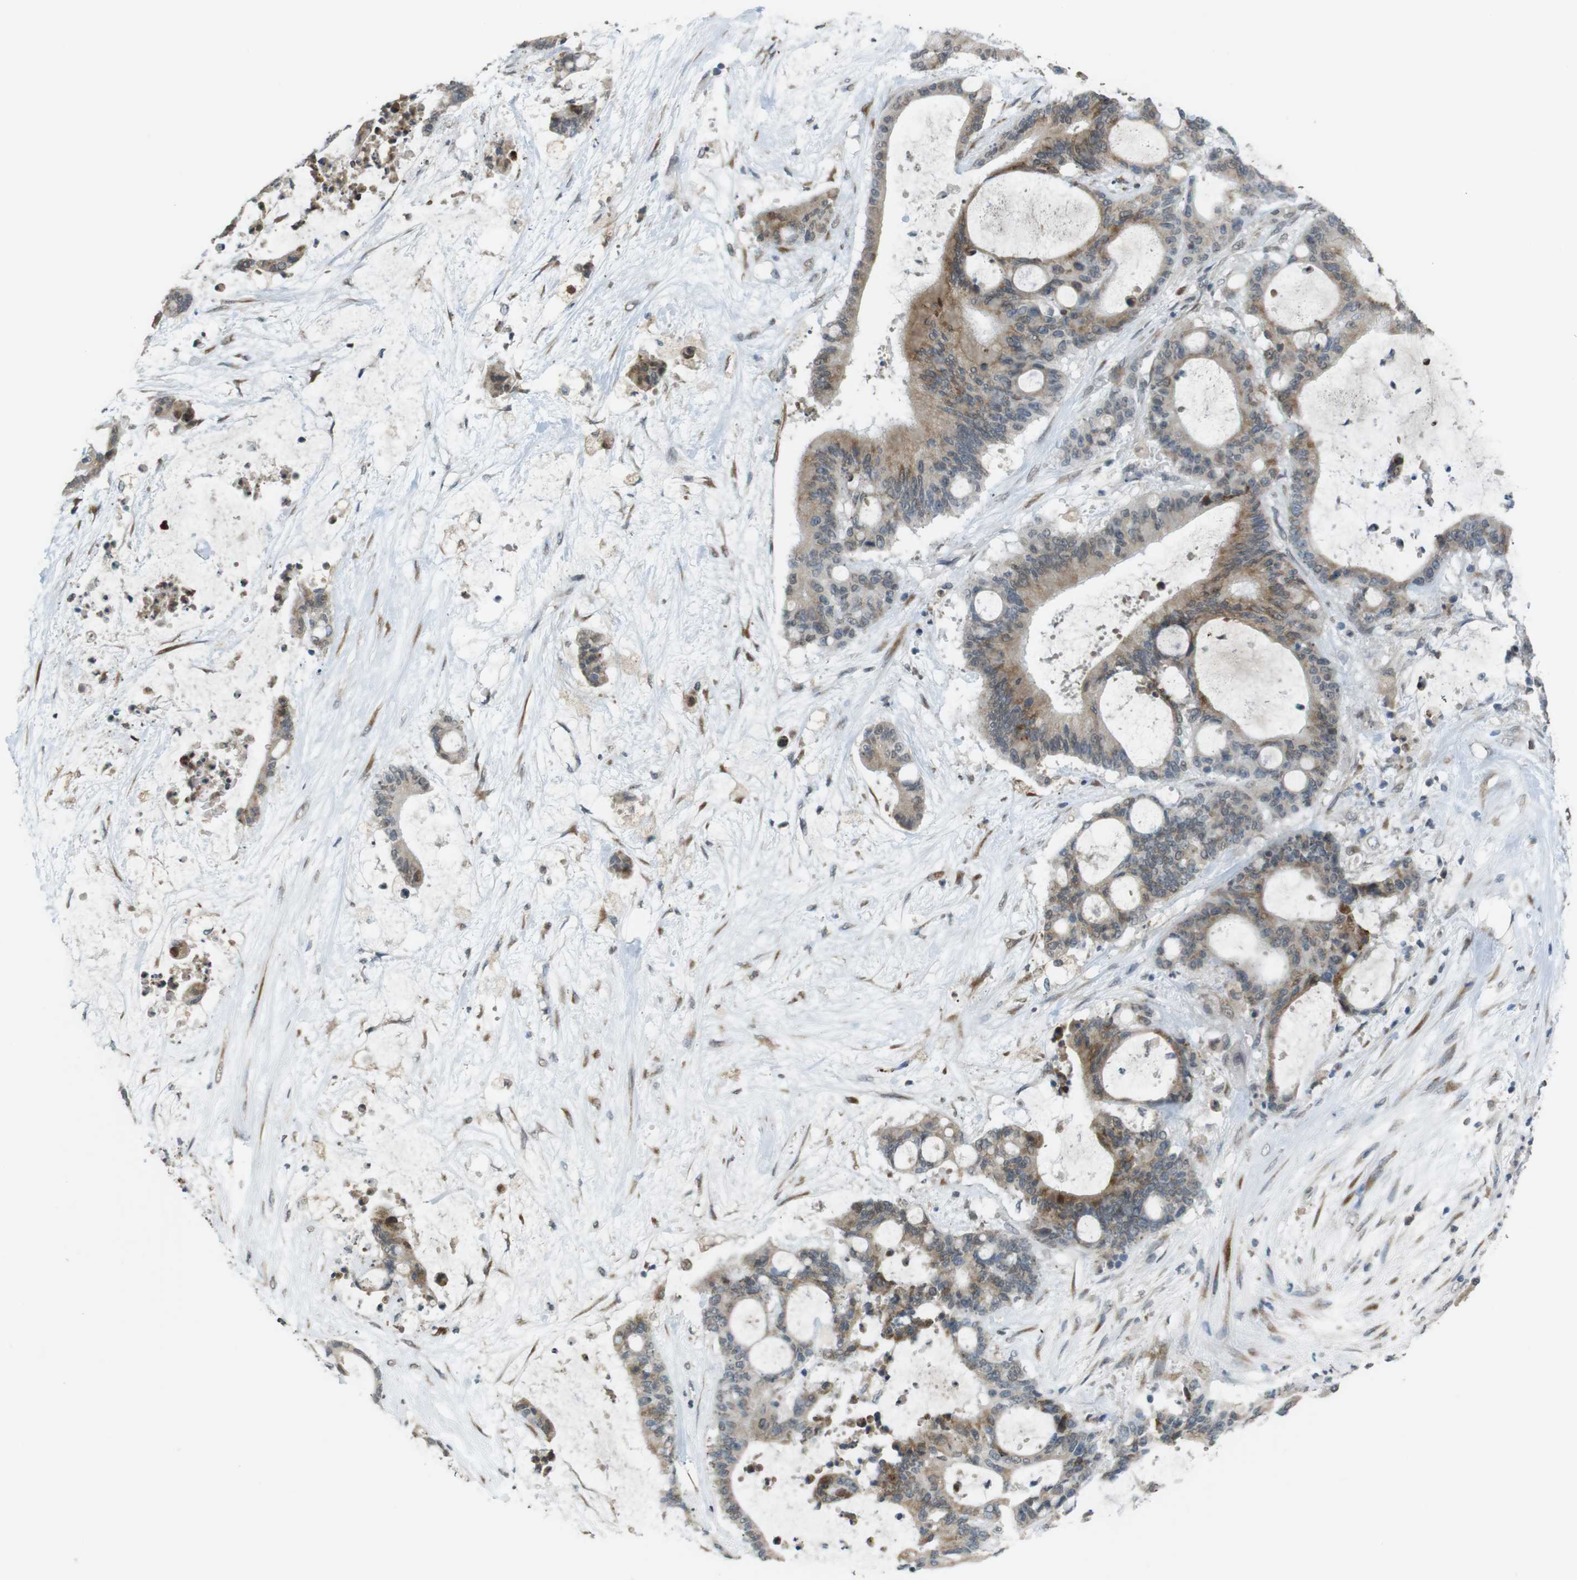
{"staining": {"intensity": "moderate", "quantity": ">75%", "location": "cytoplasmic/membranous"}, "tissue": "liver cancer", "cell_type": "Tumor cells", "image_type": "cancer", "snomed": [{"axis": "morphology", "description": "Cholangiocarcinoma"}, {"axis": "topography", "description": "Liver"}], "caption": "Immunohistochemical staining of human liver cancer reveals medium levels of moderate cytoplasmic/membranous protein positivity in about >75% of tumor cells. (IHC, brightfield microscopy, high magnification).", "gene": "FZD10", "patient": {"sex": "female", "age": 73}}